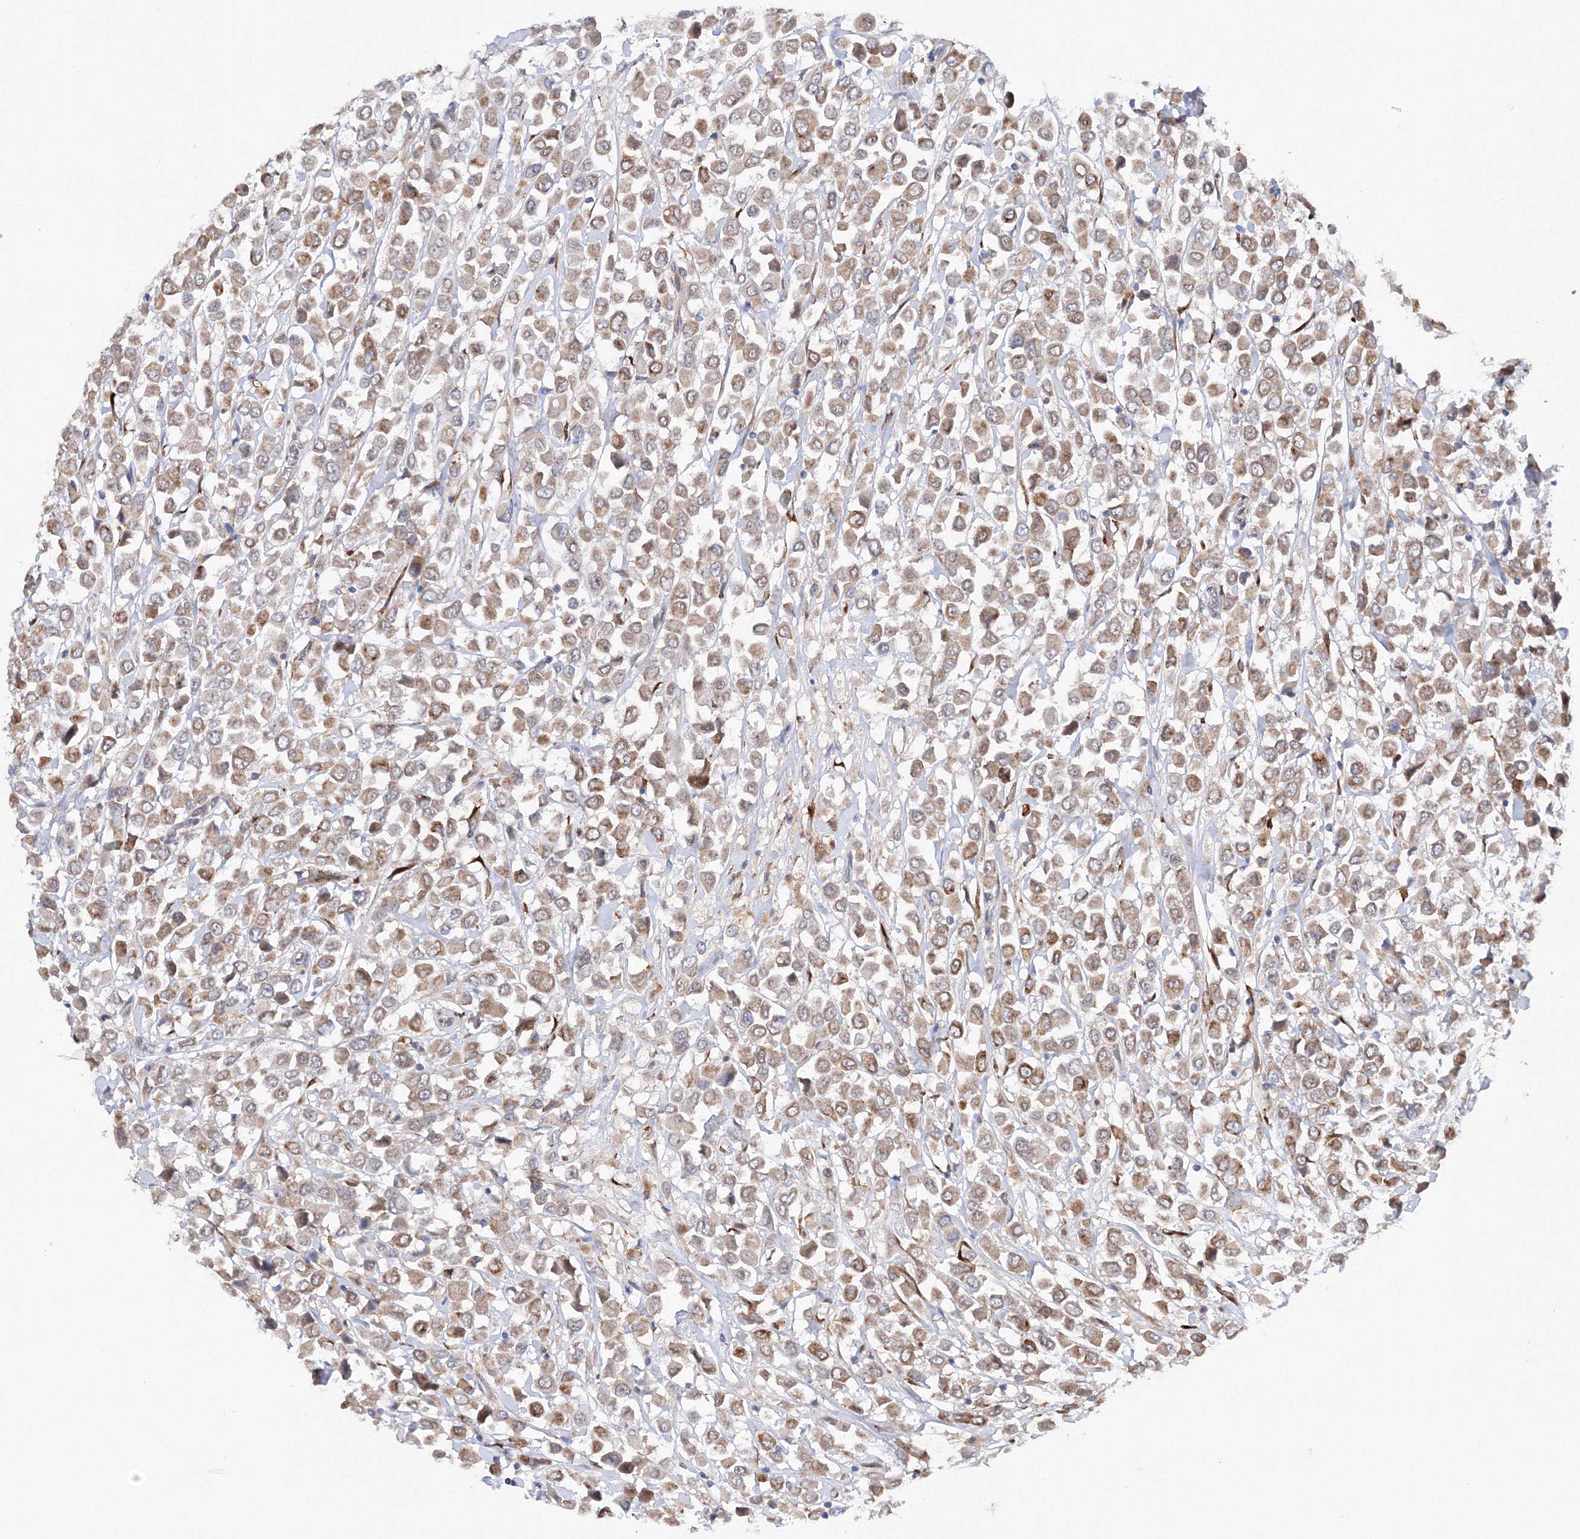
{"staining": {"intensity": "moderate", "quantity": ">75%", "location": "cytoplasmic/membranous"}, "tissue": "breast cancer", "cell_type": "Tumor cells", "image_type": "cancer", "snomed": [{"axis": "morphology", "description": "Duct carcinoma"}, {"axis": "topography", "description": "Breast"}], "caption": "This is an image of immunohistochemistry (IHC) staining of intraductal carcinoma (breast), which shows moderate positivity in the cytoplasmic/membranous of tumor cells.", "gene": "DIS3L2", "patient": {"sex": "female", "age": 61}}